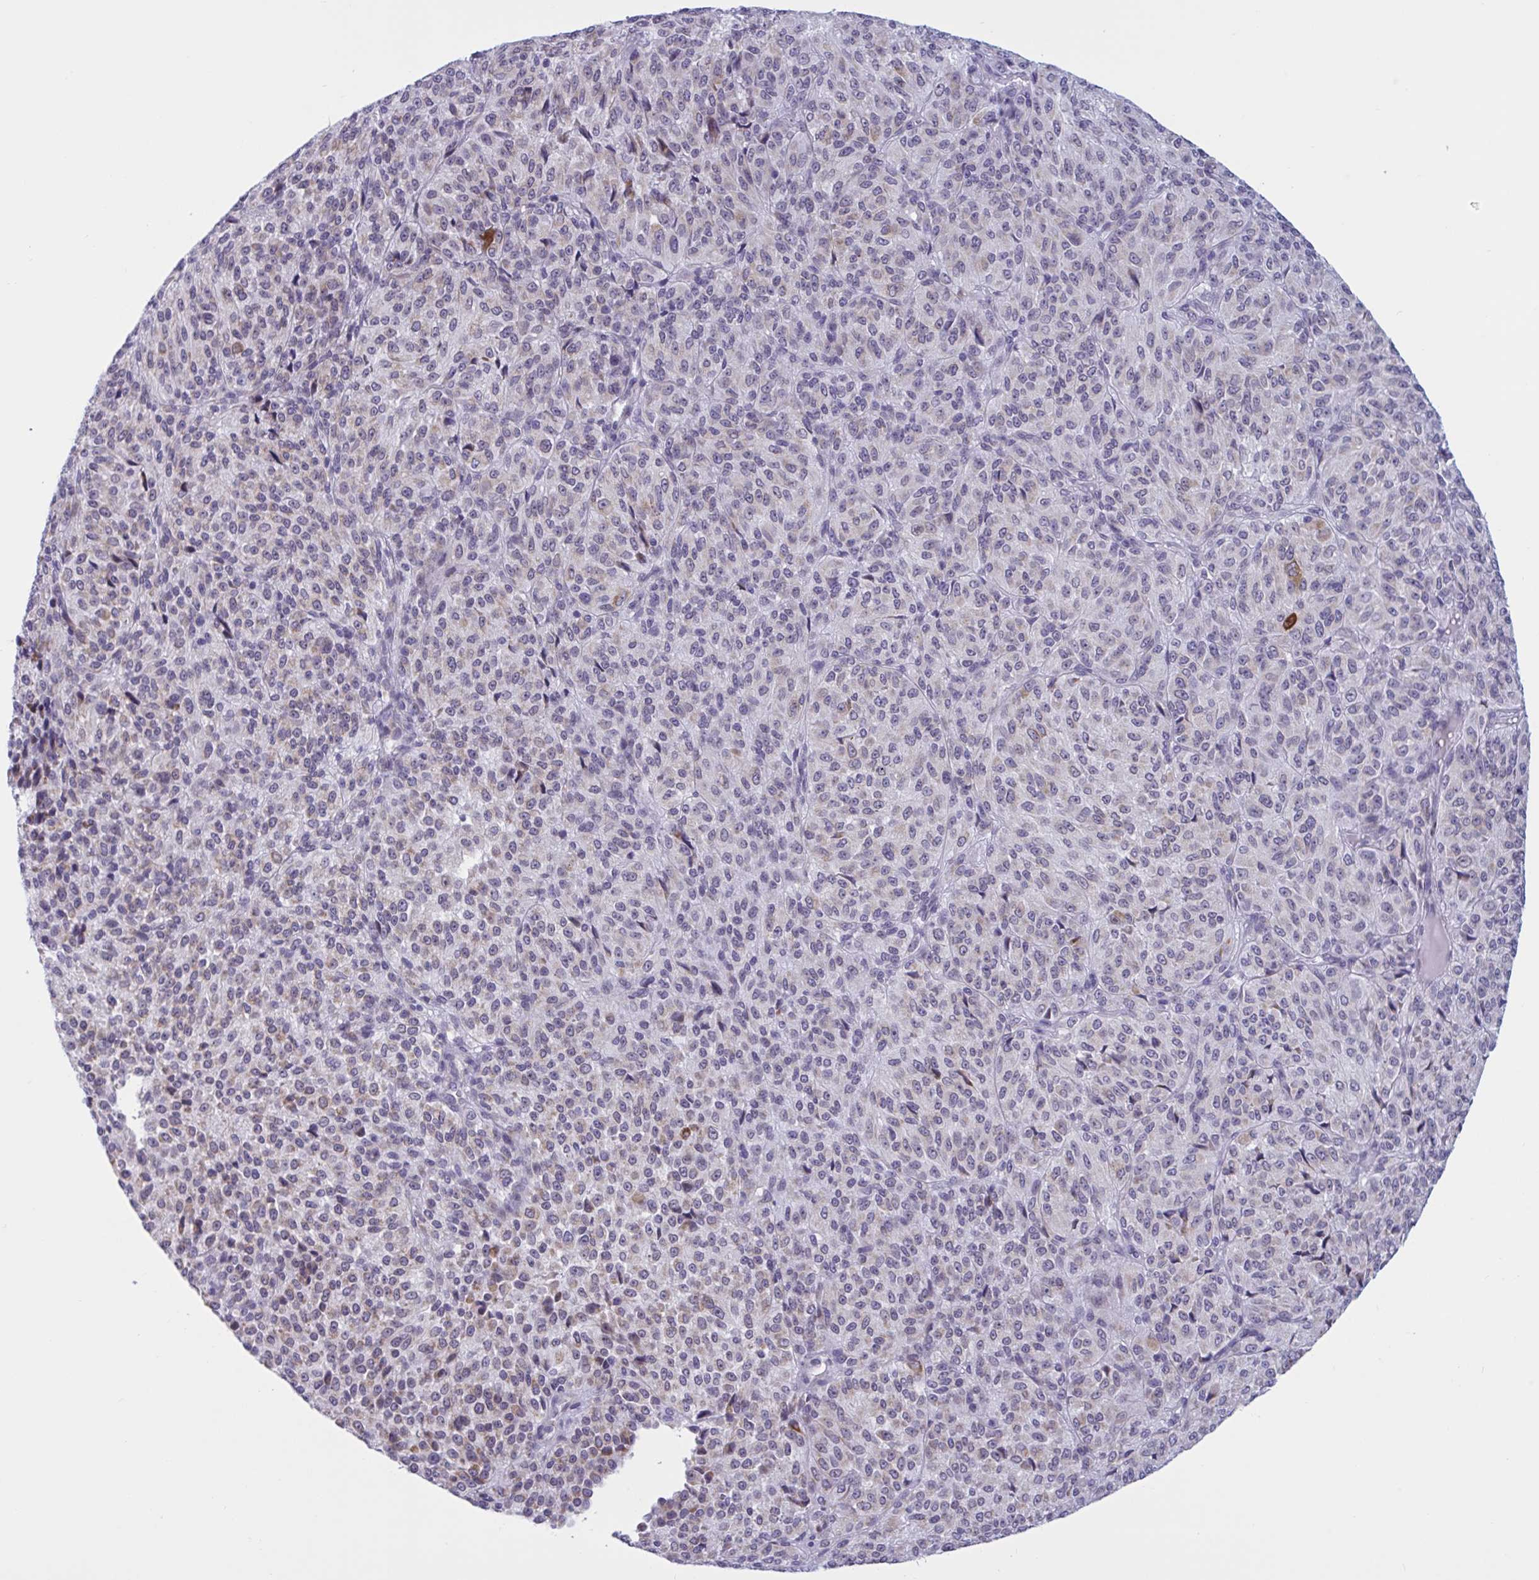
{"staining": {"intensity": "weak", "quantity": "25%-75%", "location": "cytoplasmic/membranous,nuclear"}, "tissue": "melanoma", "cell_type": "Tumor cells", "image_type": "cancer", "snomed": [{"axis": "morphology", "description": "Malignant melanoma, Metastatic site"}, {"axis": "topography", "description": "Brain"}], "caption": "DAB immunohistochemical staining of malignant melanoma (metastatic site) reveals weak cytoplasmic/membranous and nuclear protein staining in approximately 25%-75% of tumor cells.", "gene": "DOCK11", "patient": {"sex": "female", "age": 56}}